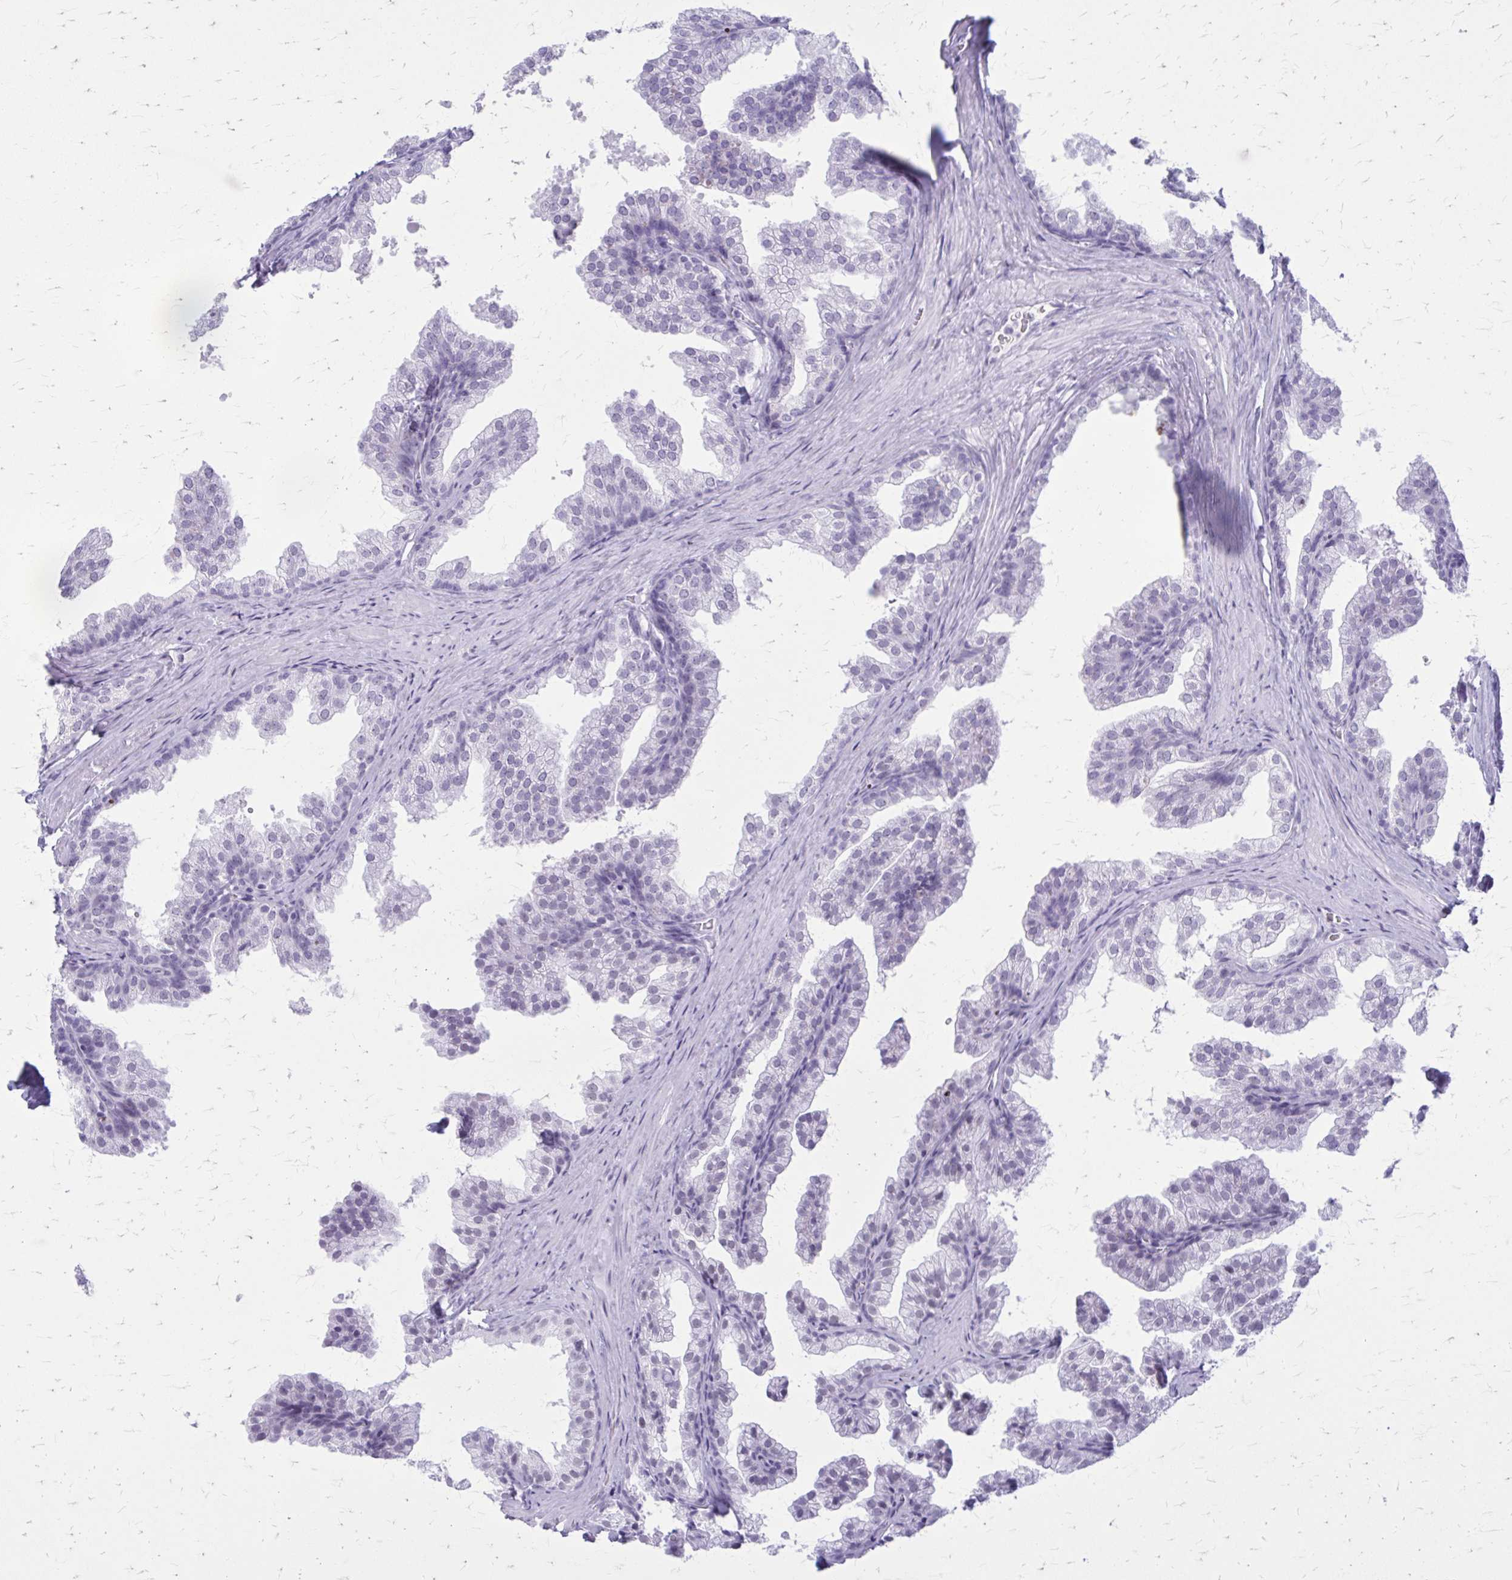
{"staining": {"intensity": "negative", "quantity": "none", "location": "none"}, "tissue": "prostate", "cell_type": "Glandular cells", "image_type": "normal", "snomed": [{"axis": "morphology", "description": "Normal tissue, NOS"}, {"axis": "topography", "description": "Prostate"}], "caption": "Human prostate stained for a protein using IHC demonstrates no positivity in glandular cells.", "gene": "GAD1", "patient": {"sex": "male", "age": 37}}